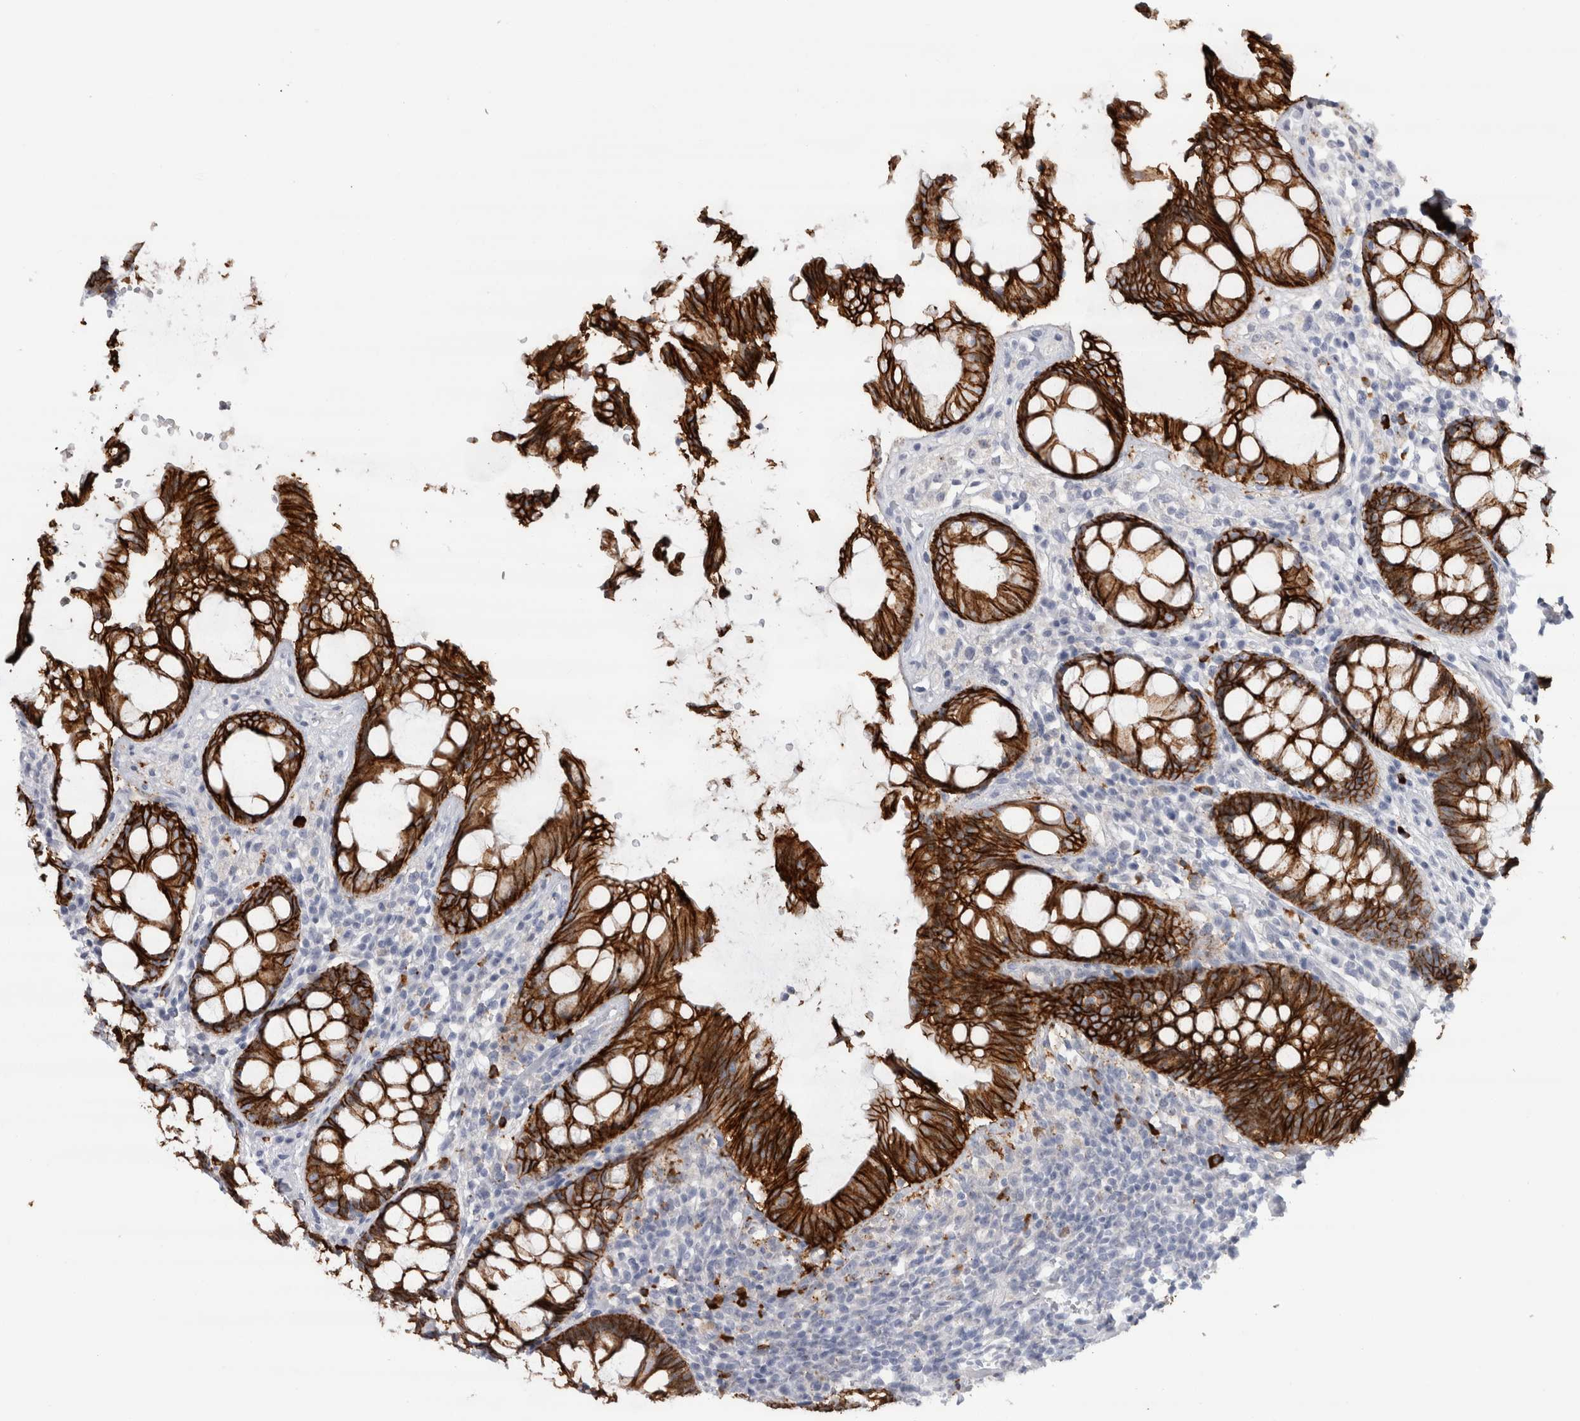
{"staining": {"intensity": "strong", "quantity": ">75%", "location": "cytoplasmic/membranous"}, "tissue": "rectum", "cell_type": "Glandular cells", "image_type": "normal", "snomed": [{"axis": "morphology", "description": "Normal tissue, NOS"}, {"axis": "topography", "description": "Rectum"}], "caption": "Brown immunohistochemical staining in unremarkable human rectum shows strong cytoplasmic/membranous expression in about >75% of glandular cells.", "gene": "CDH17", "patient": {"sex": "male", "age": 64}}